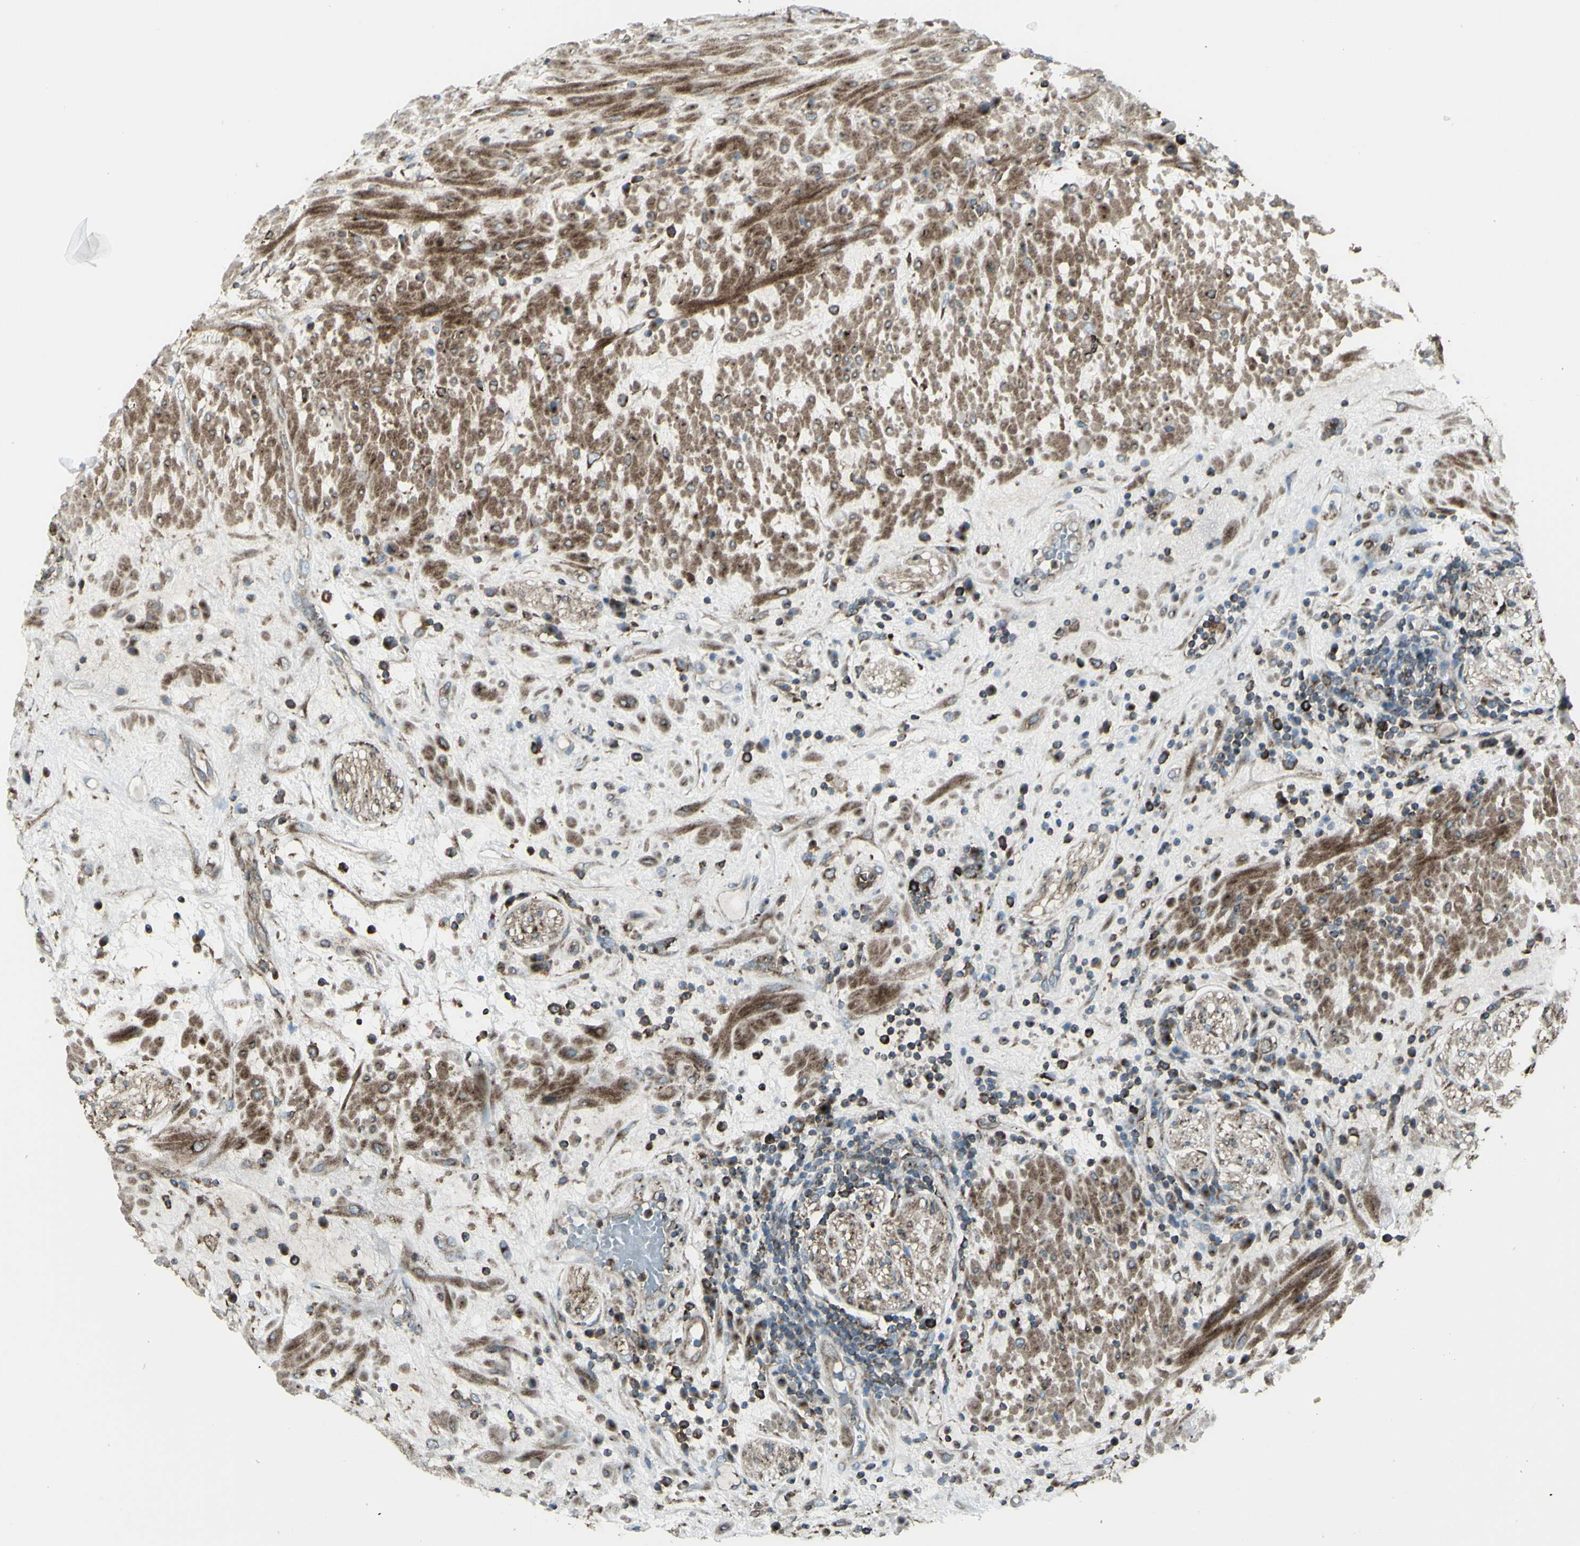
{"staining": {"intensity": "strong", "quantity": ">75%", "location": "cytoplasmic/membranous"}, "tissue": "seminal vesicle", "cell_type": "Glandular cells", "image_type": "normal", "snomed": [{"axis": "morphology", "description": "Normal tissue, NOS"}, {"axis": "topography", "description": "Seminal veicle"}], "caption": "Immunohistochemical staining of benign human seminal vesicle shows strong cytoplasmic/membranous protein staining in approximately >75% of glandular cells.", "gene": "NAPA", "patient": {"sex": "male", "age": 61}}